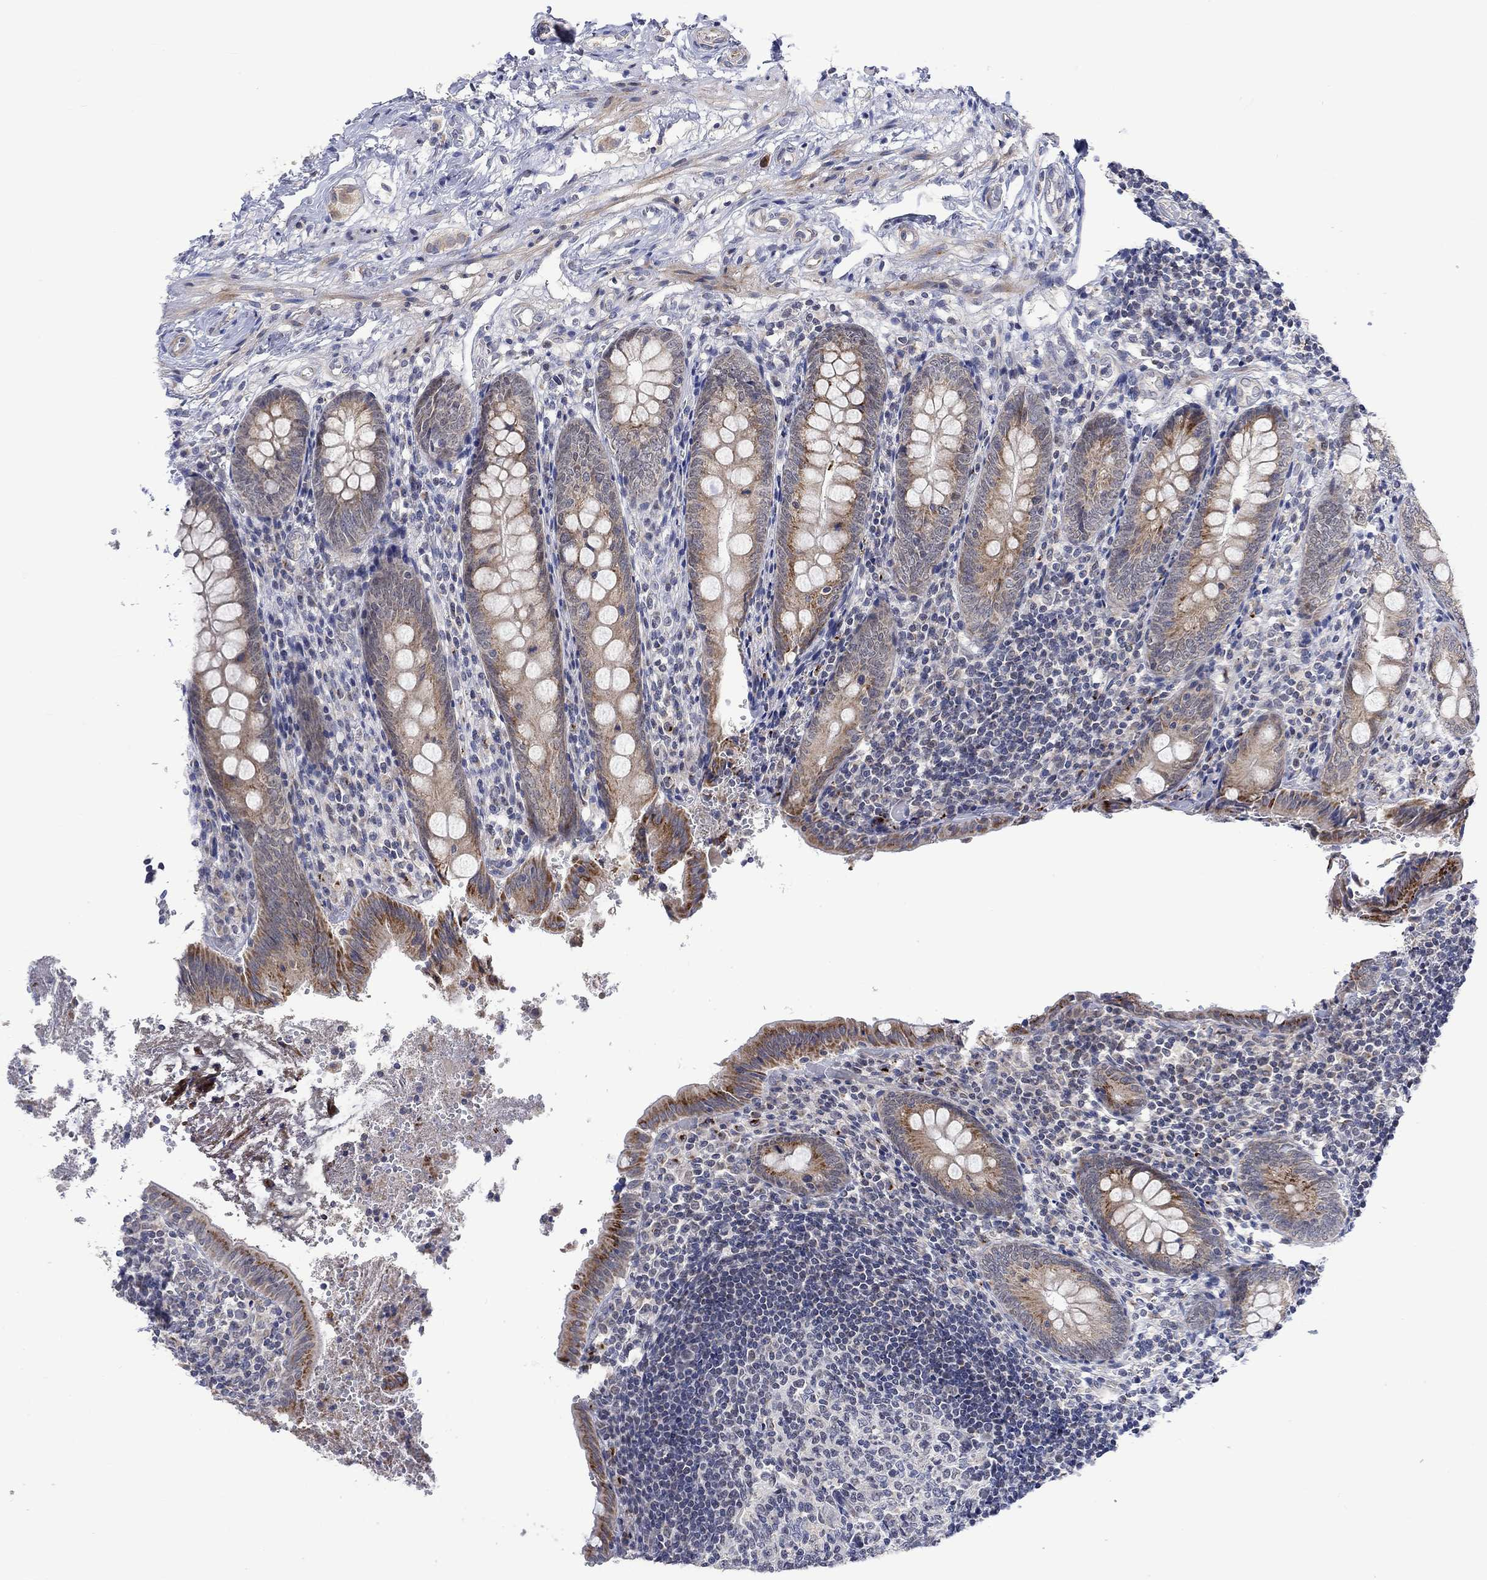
{"staining": {"intensity": "strong", "quantity": "25%-75%", "location": "cytoplasmic/membranous"}, "tissue": "appendix", "cell_type": "Glandular cells", "image_type": "normal", "snomed": [{"axis": "morphology", "description": "Normal tissue, NOS"}, {"axis": "topography", "description": "Appendix"}], "caption": "Glandular cells display strong cytoplasmic/membranous staining in approximately 25%-75% of cells in unremarkable appendix. Using DAB (brown) and hematoxylin (blue) stains, captured at high magnification using brightfield microscopy.", "gene": "SLC48A1", "patient": {"sex": "female", "age": 23}}